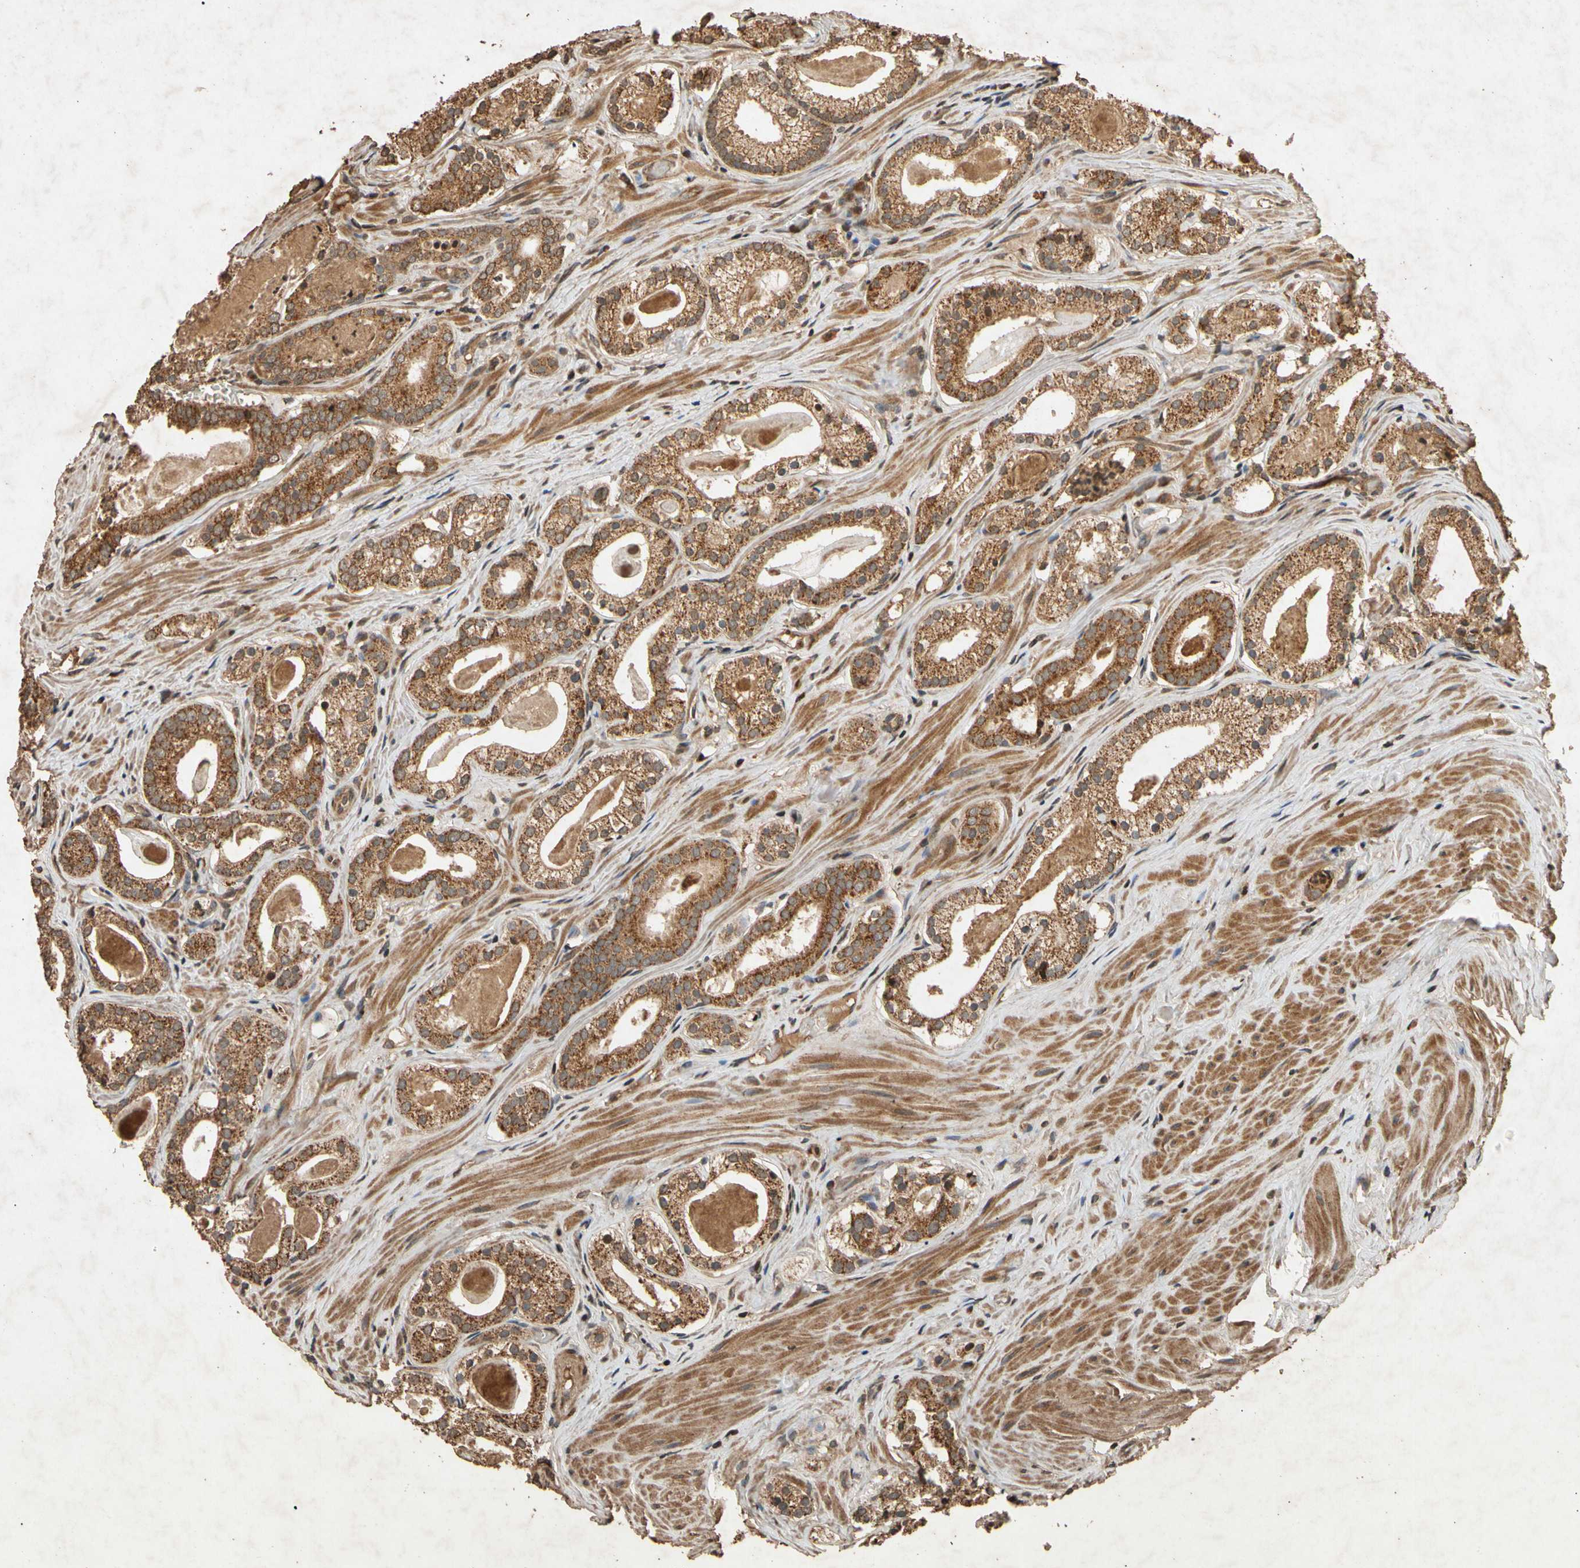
{"staining": {"intensity": "strong", "quantity": ">75%", "location": "cytoplasmic/membranous"}, "tissue": "prostate cancer", "cell_type": "Tumor cells", "image_type": "cancer", "snomed": [{"axis": "morphology", "description": "Adenocarcinoma, Low grade"}, {"axis": "topography", "description": "Prostate"}], "caption": "This micrograph exhibits prostate cancer stained with immunohistochemistry to label a protein in brown. The cytoplasmic/membranous of tumor cells show strong positivity for the protein. Nuclei are counter-stained blue.", "gene": "TXN2", "patient": {"sex": "male", "age": 59}}